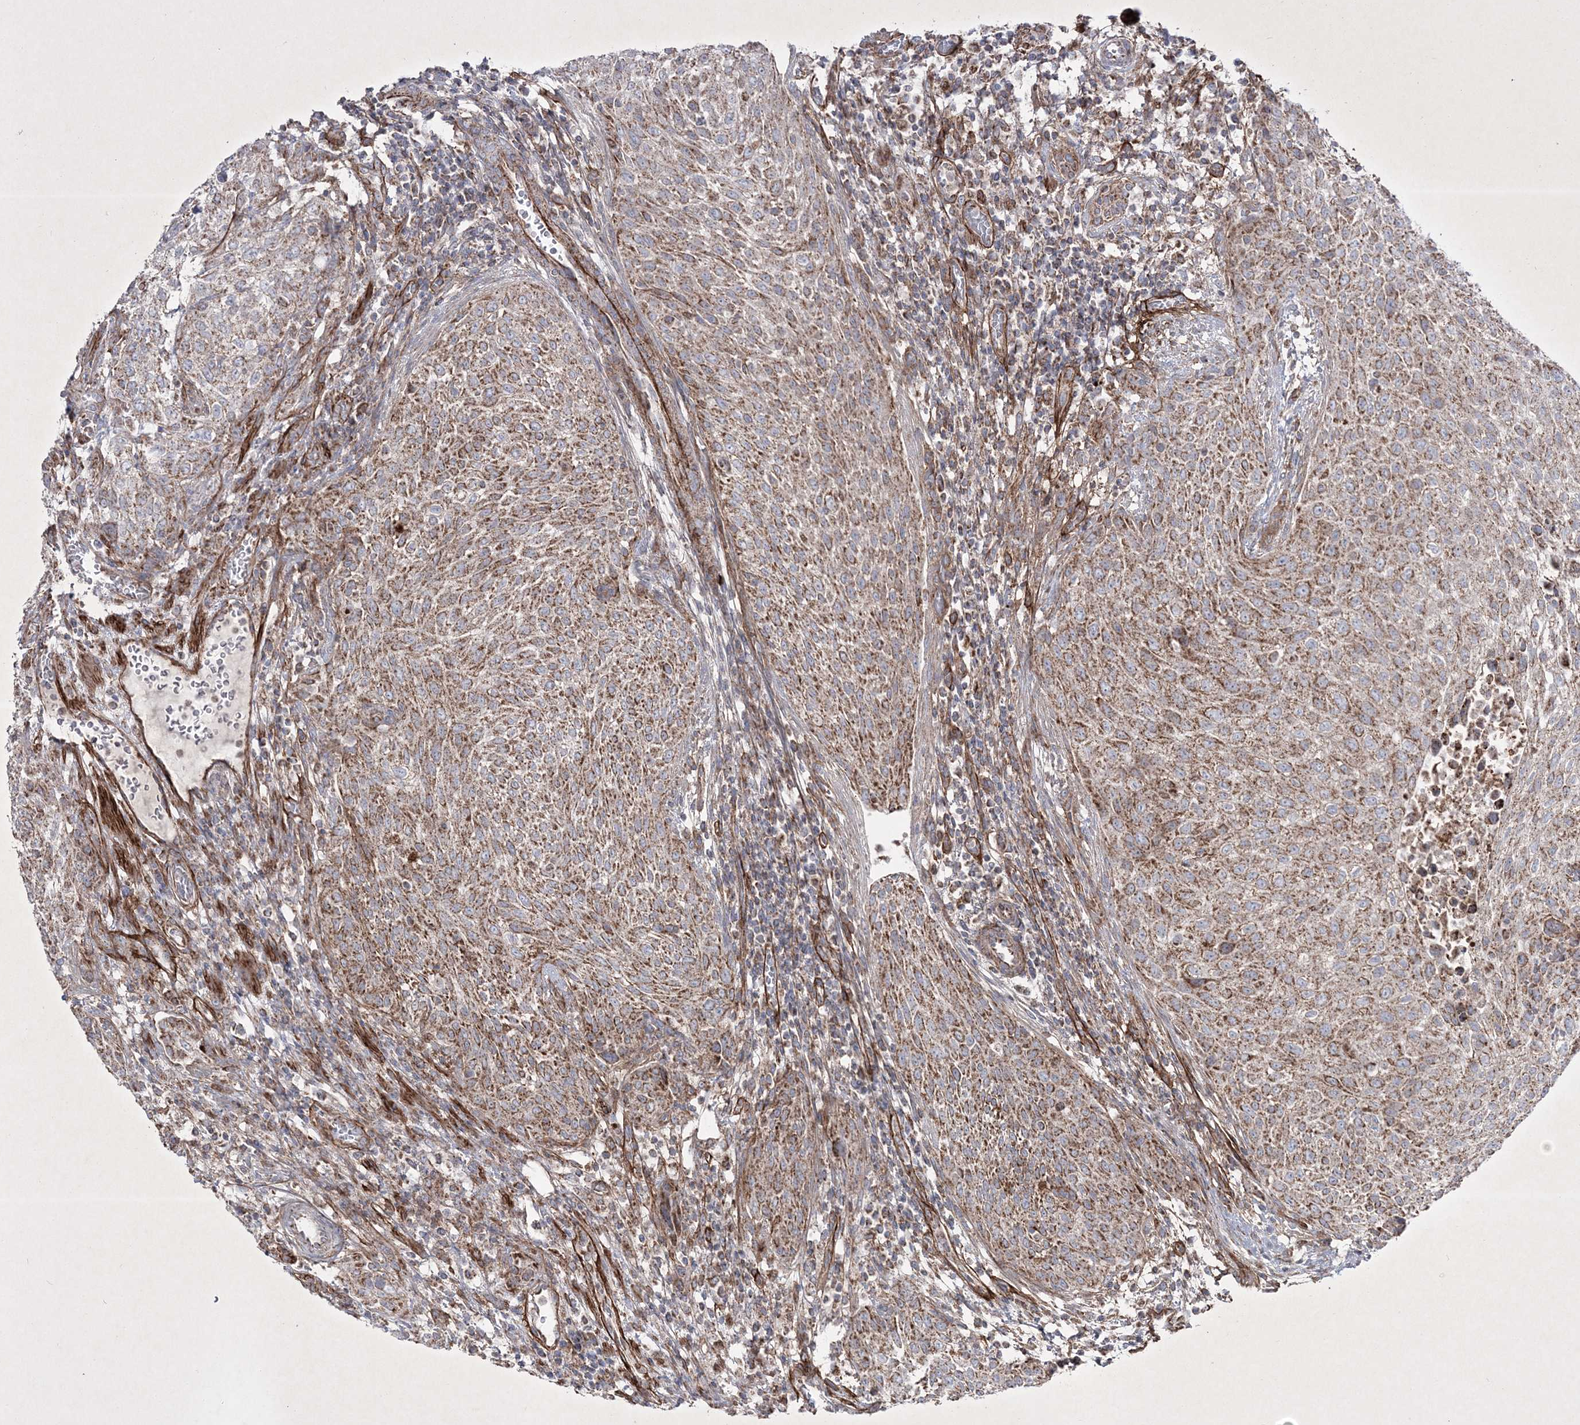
{"staining": {"intensity": "moderate", "quantity": ">75%", "location": "cytoplasmic/membranous"}, "tissue": "urothelial cancer", "cell_type": "Tumor cells", "image_type": "cancer", "snomed": [{"axis": "morphology", "description": "Urothelial carcinoma, High grade"}, {"axis": "topography", "description": "Urinary bladder"}], "caption": "Urothelial cancer stained with a brown dye displays moderate cytoplasmic/membranous positive positivity in about >75% of tumor cells.", "gene": "RICTOR", "patient": {"sex": "male", "age": 35}}